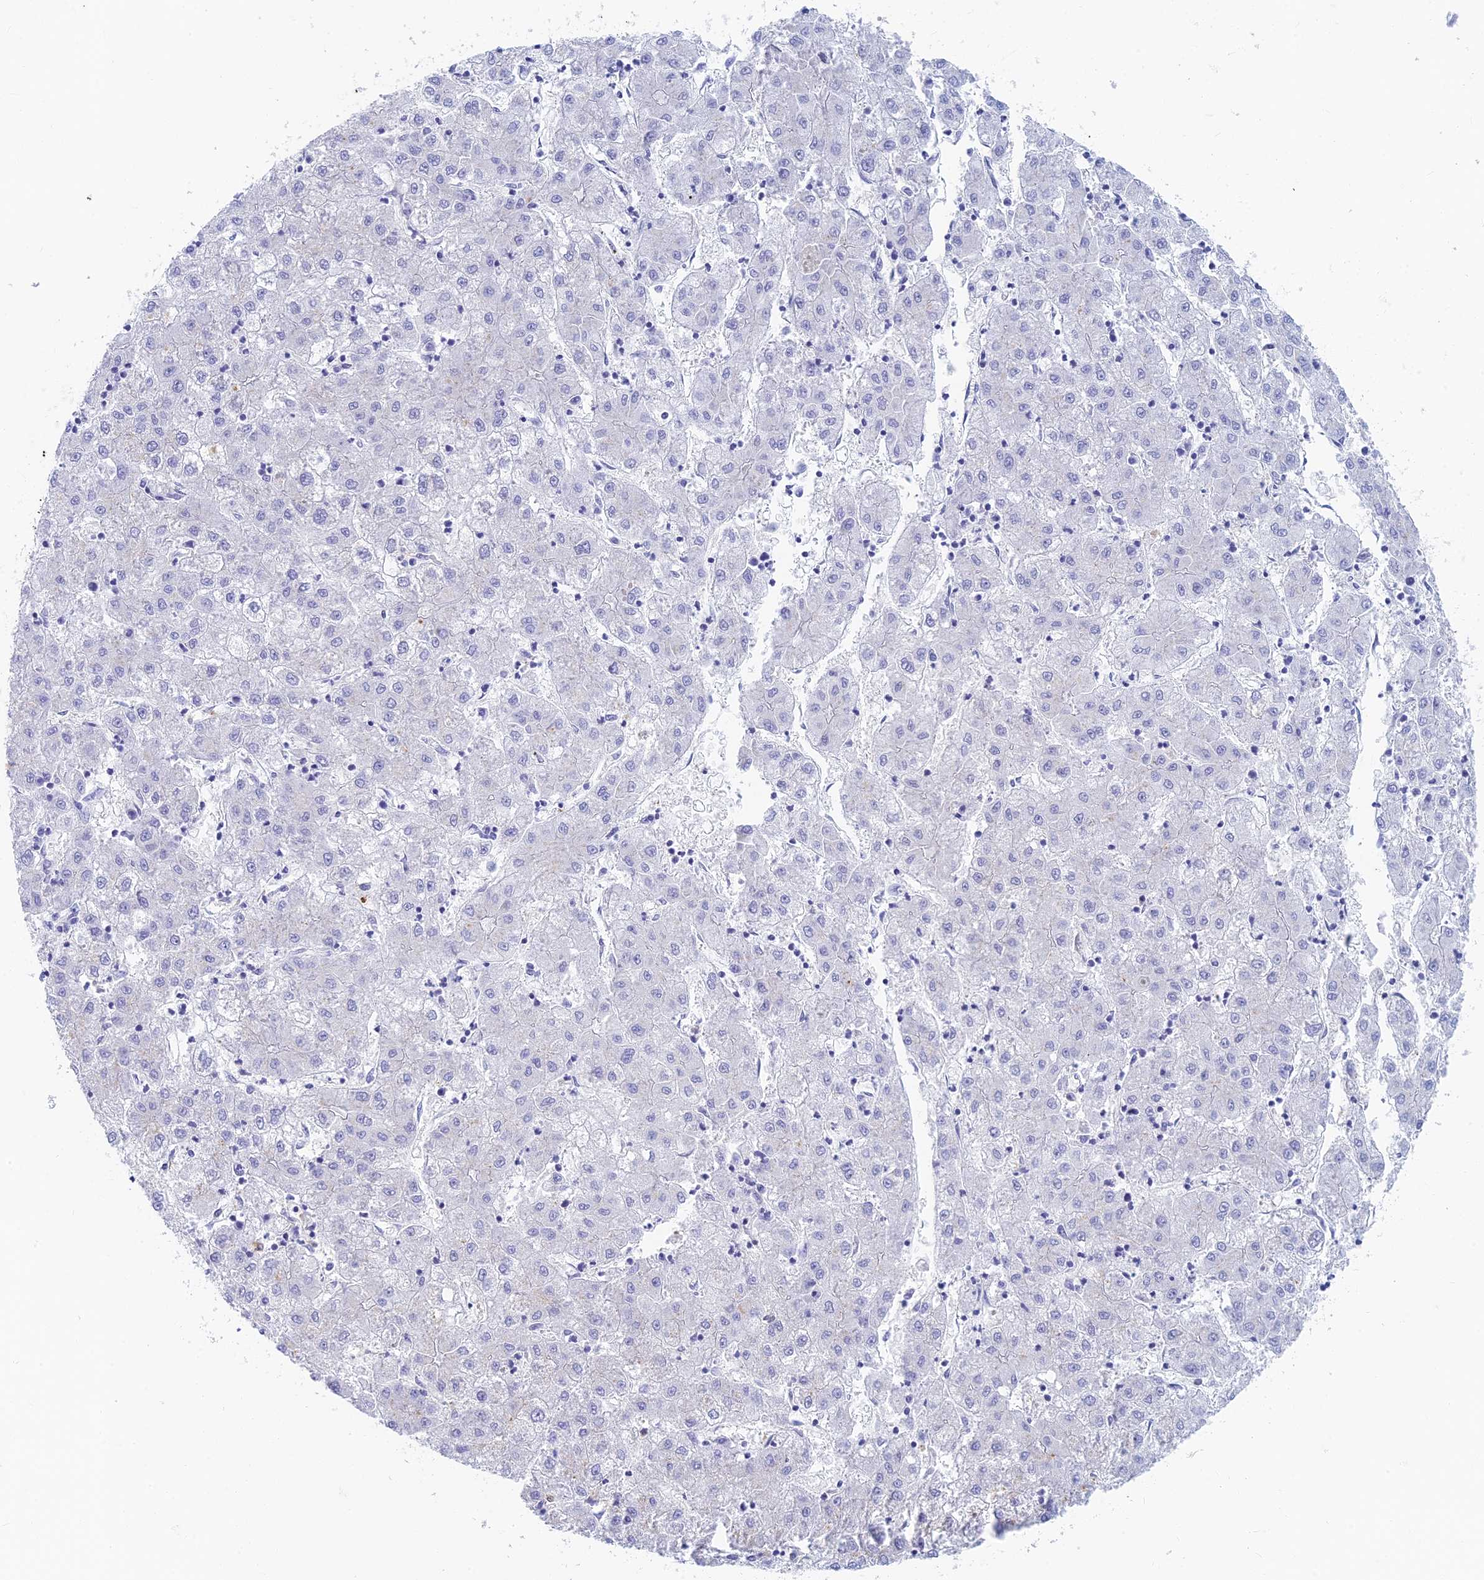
{"staining": {"intensity": "negative", "quantity": "none", "location": "none"}, "tissue": "liver cancer", "cell_type": "Tumor cells", "image_type": "cancer", "snomed": [{"axis": "morphology", "description": "Carcinoma, Hepatocellular, NOS"}, {"axis": "topography", "description": "Liver"}], "caption": "DAB (3,3'-diaminobenzidine) immunohistochemical staining of human liver cancer displays no significant positivity in tumor cells.", "gene": "STRN4", "patient": {"sex": "male", "age": 72}}